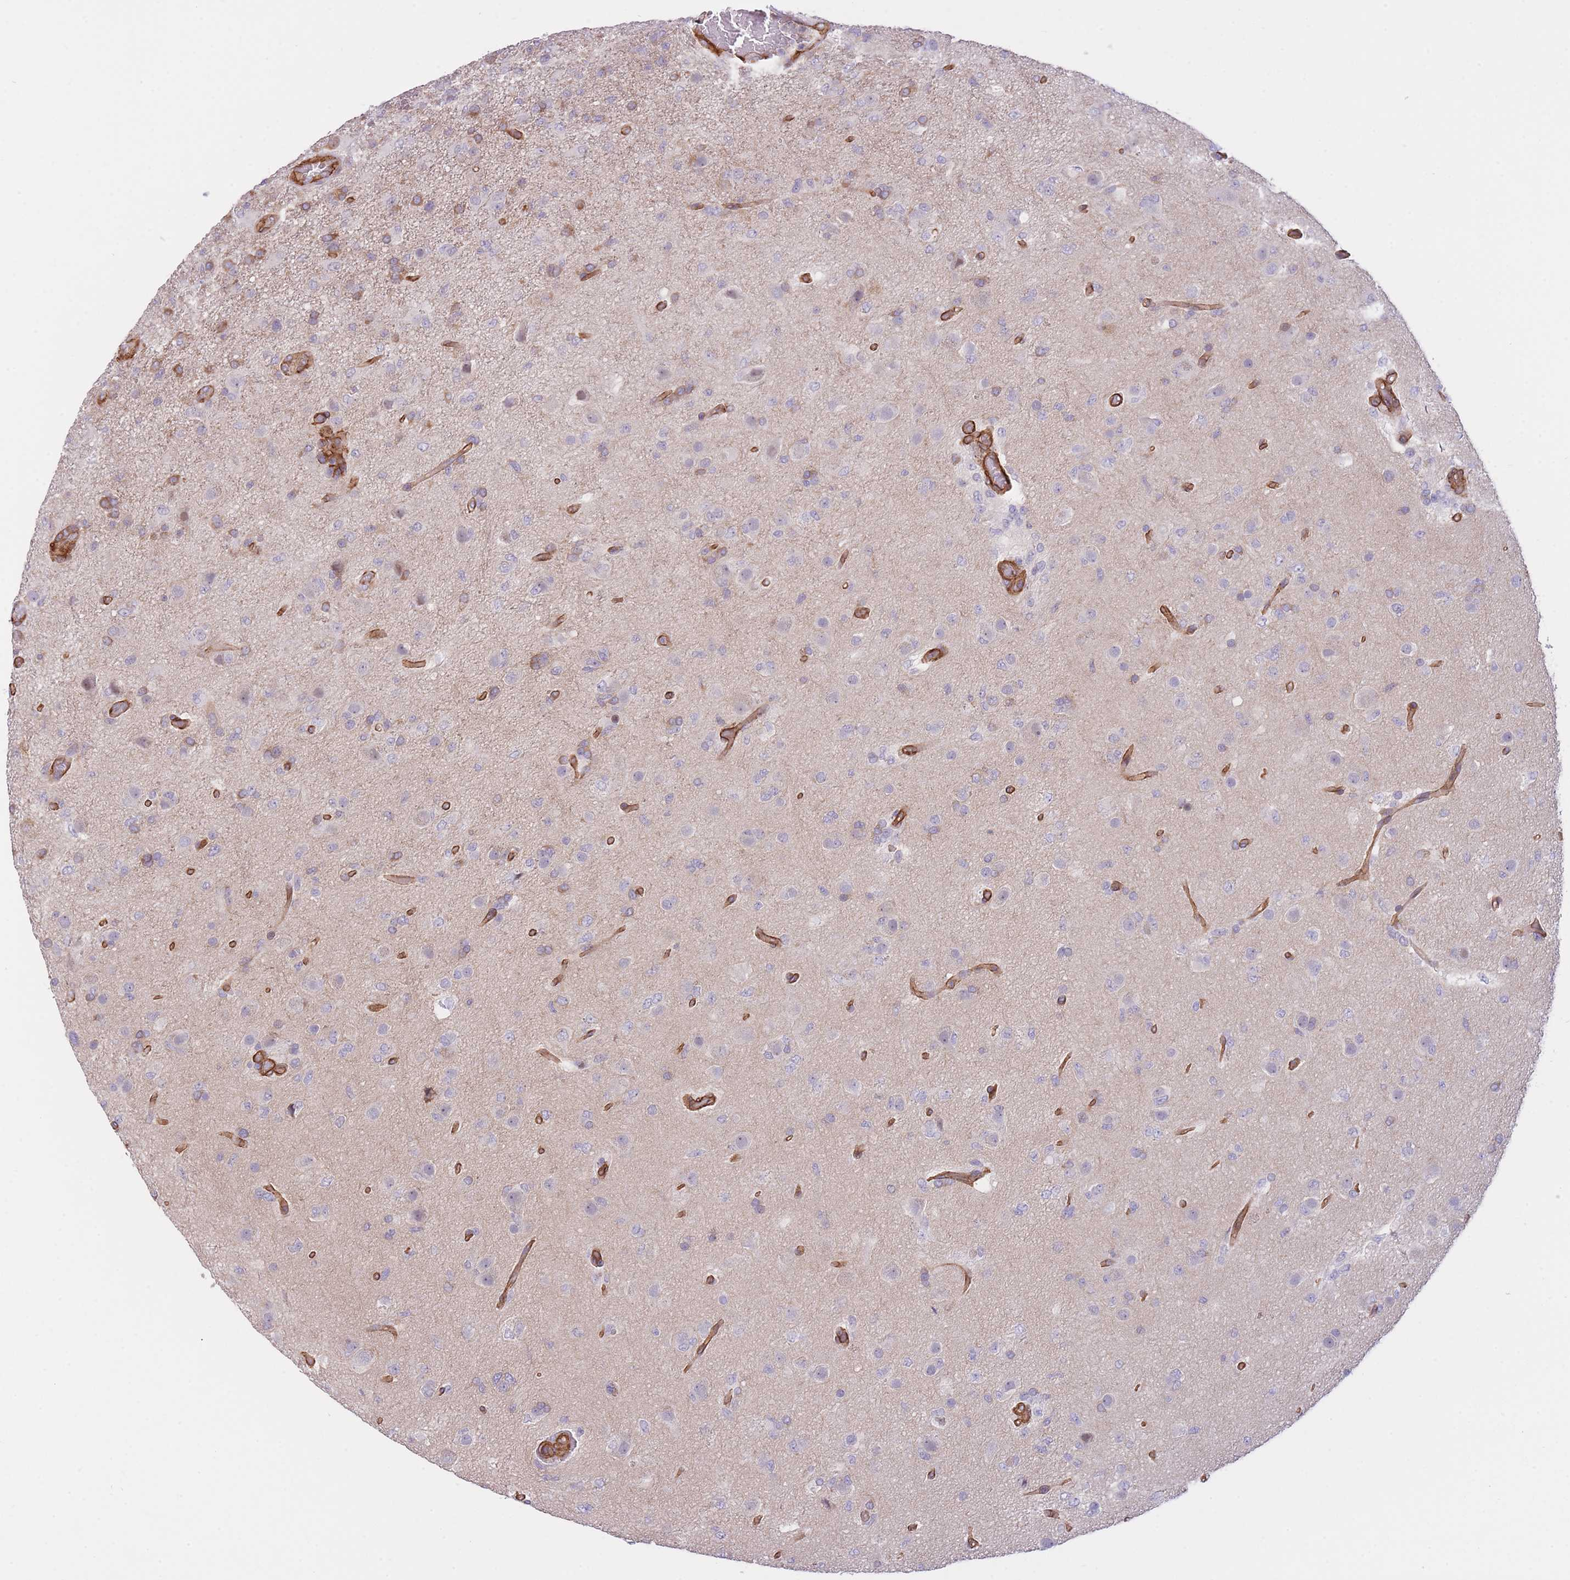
{"staining": {"intensity": "moderate", "quantity": "<25%", "location": "cytoplasmic/membranous"}, "tissue": "glioma", "cell_type": "Tumor cells", "image_type": "cancer", "snomed": [{"axis": "morphology", "description": "Glioma, malignant, High grade"}, {"axis": "topography", "description": "Brain"}], "caption": "A brown stain highlights moderate cytoplasmic/membranous positivity of a protein in human glioma tumor cells.", "gene": "CDC25B", "patient": {"sex": "female", "age": 74}}